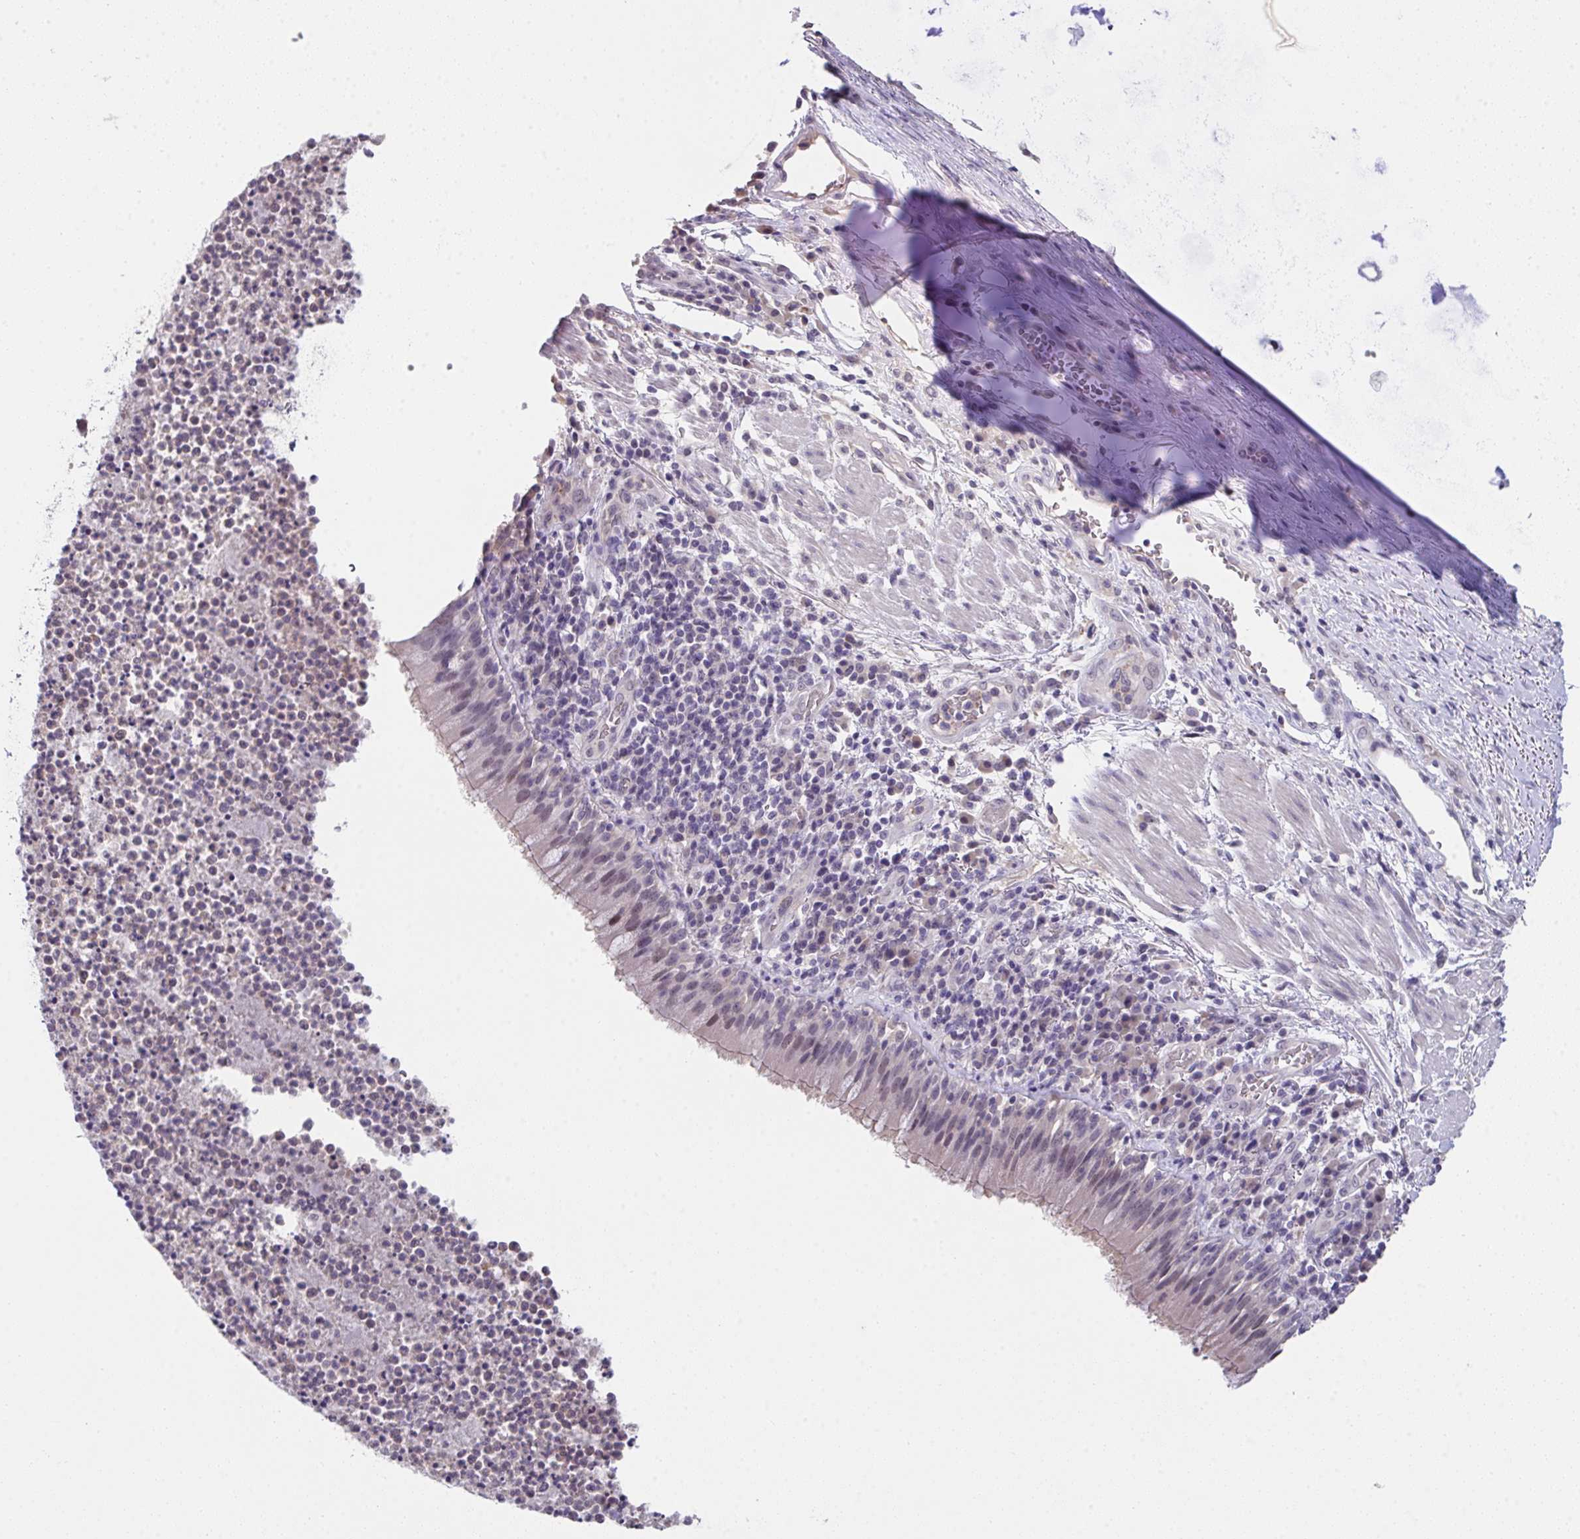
{"staining": {"intensity": "weak", "quantity": "<25%", "location": "cytoplasmic/membranous,nuclear"}, "tissue": "bronchus", "cell_type": "Respiratory epithelial cells", "image_type": "normal", "snomed": [{"axis": "morphology", "description": "Normal tissue, NOS"}, {"axis": "topography", "description": "Cartilage tissue"}, {"axis": "topography", "description": "Bronchus"}], "caption": "High magnification brightfield microscopy of benign bronchus stained with DAB (3,3'-diaminobenzidine) (brown) and counterstained with hematoxylin (blue): respiratory epithelial cells show no significant staining. (Brightfield microscopy of DAB IHC at high magnification).", "gene": "GLTPD2", "patient": {"sex": "male", "age": 56}}